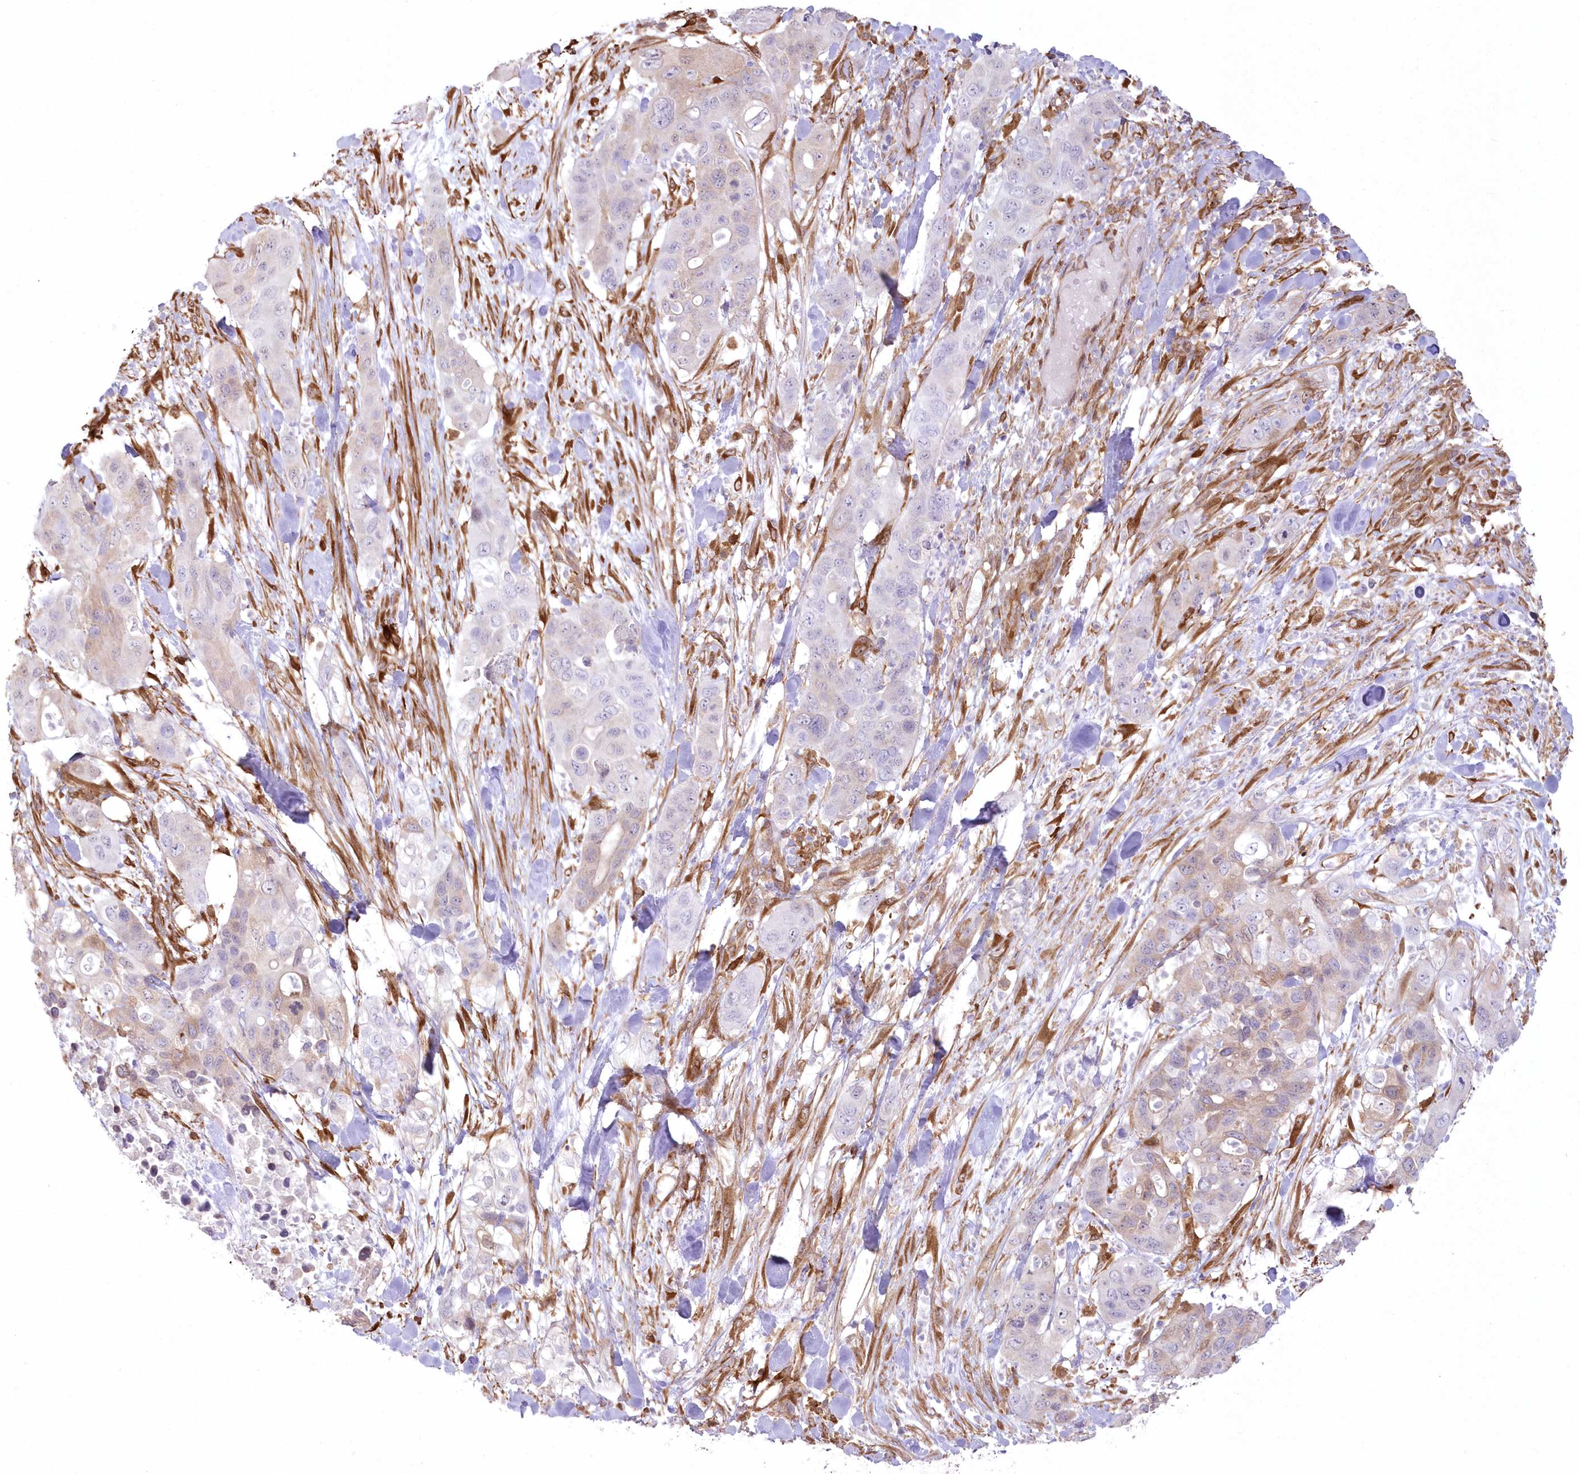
{"staining": {"intensity": "weak", "quantity": "<25%", "location": "cytoplasmic/membranous"}, "tissue": "pancreatic cancer", "cell_type": "Tumor cells", "image_type": "cancer", "snomed": [{"axis": "morphology", "description": "Adenocarcinoma, NOS"}, {"axis": "topography", "description": "Pancreas"}], "caption": "The micrograph reveals no significant positivity in tumor cells of pancreatic adenocarcinoma.", "gene": "SH3PXD2B", "patient": {"sex": "female", "age": 71}}